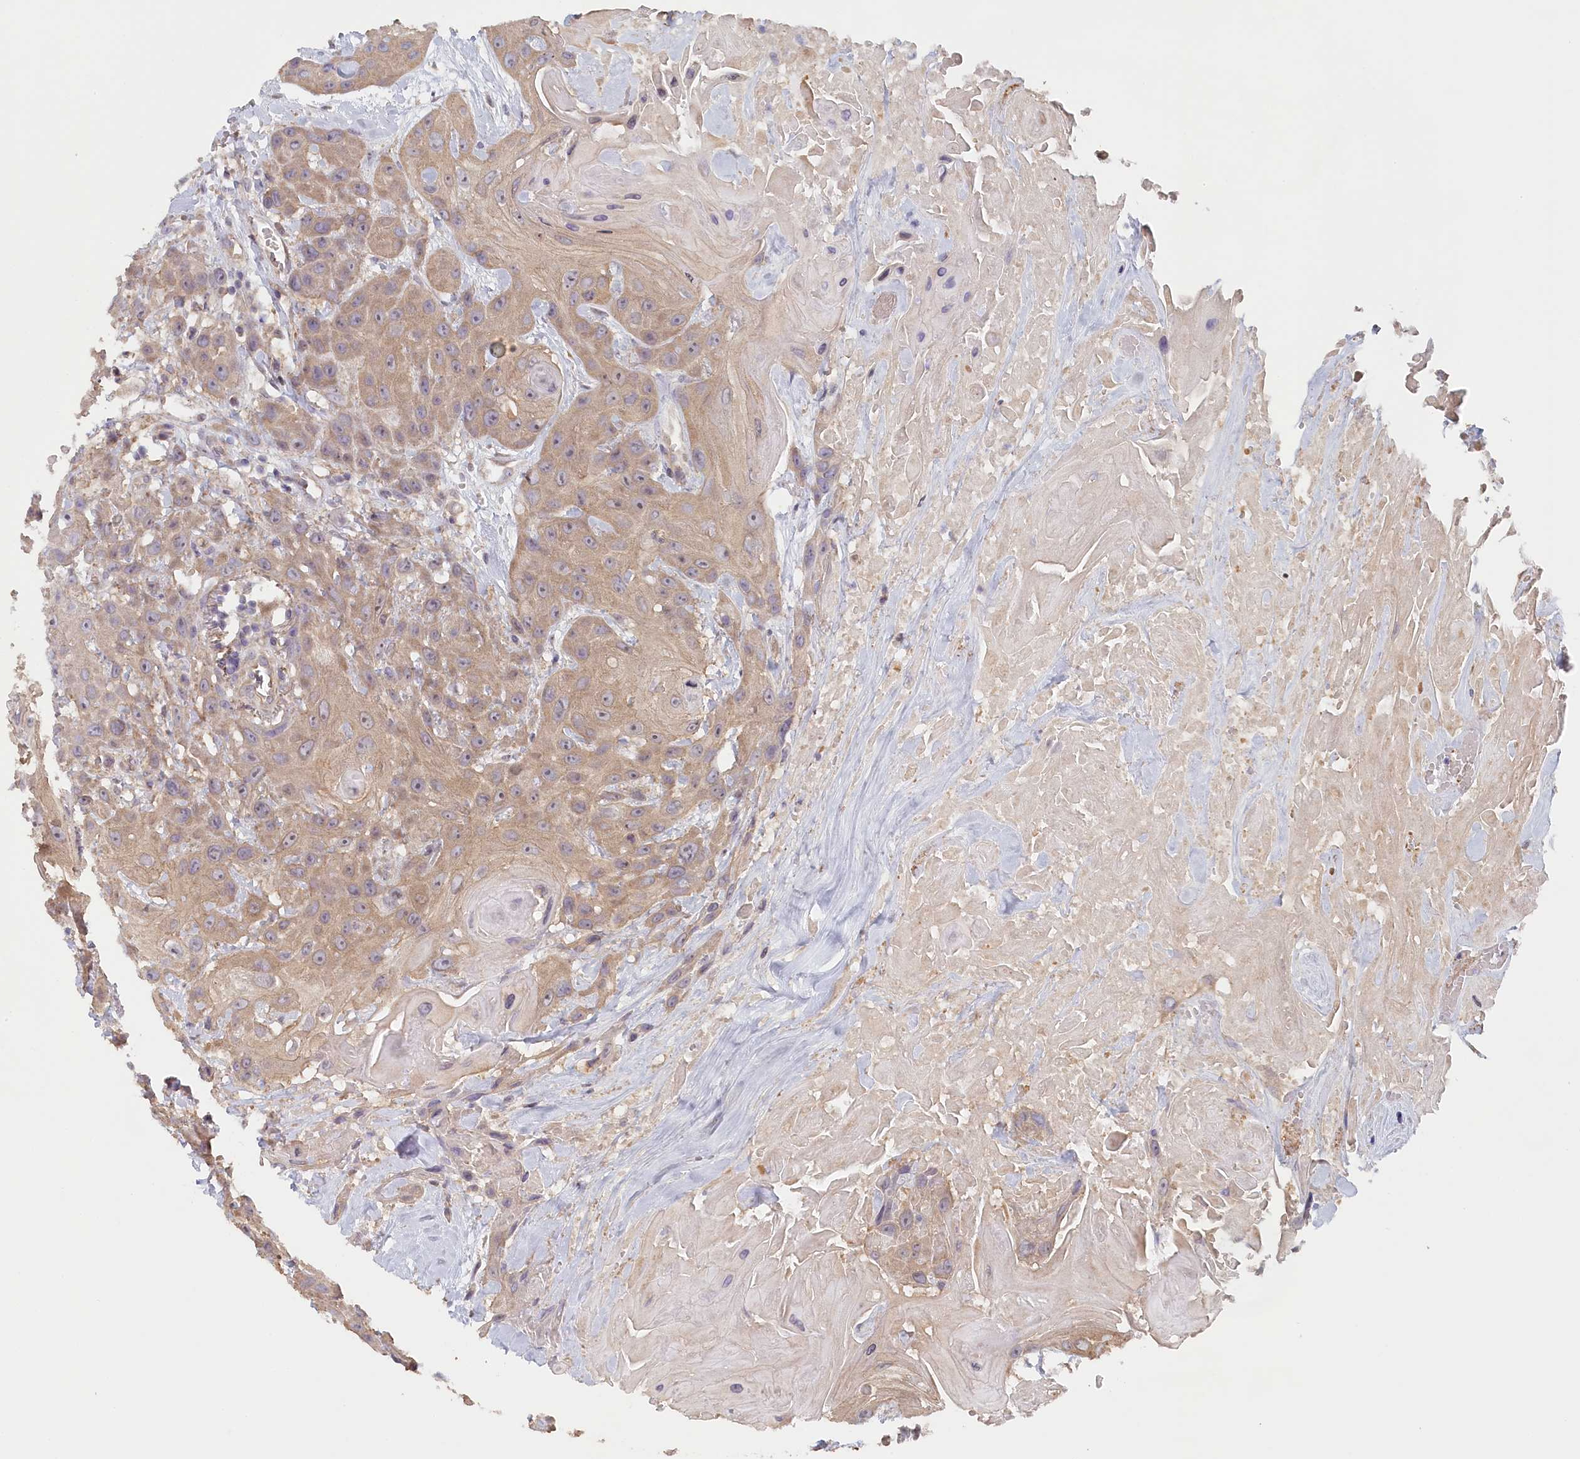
{"staining": {"intensity": "weak", "quantity": ">75%", "location": "cytoplasmic/membranous"}, "tissue": "head and neck cancer", "cell_type": "Tumor cells", "image_type": "cancer", "snomed": [{"axis": "morphology", "description": "Squamous cell carcinoma, NOS"}, {"axis": "topography", "description": "Head-Neck"}], "caption": "A photomicrograph of human head and neck cancer stained for a protein reveals weak cytoplasmic/membranous brown staining in tumor cells.", "gene": "INTS4", "patient": {"sex": "male", "age": 81}}